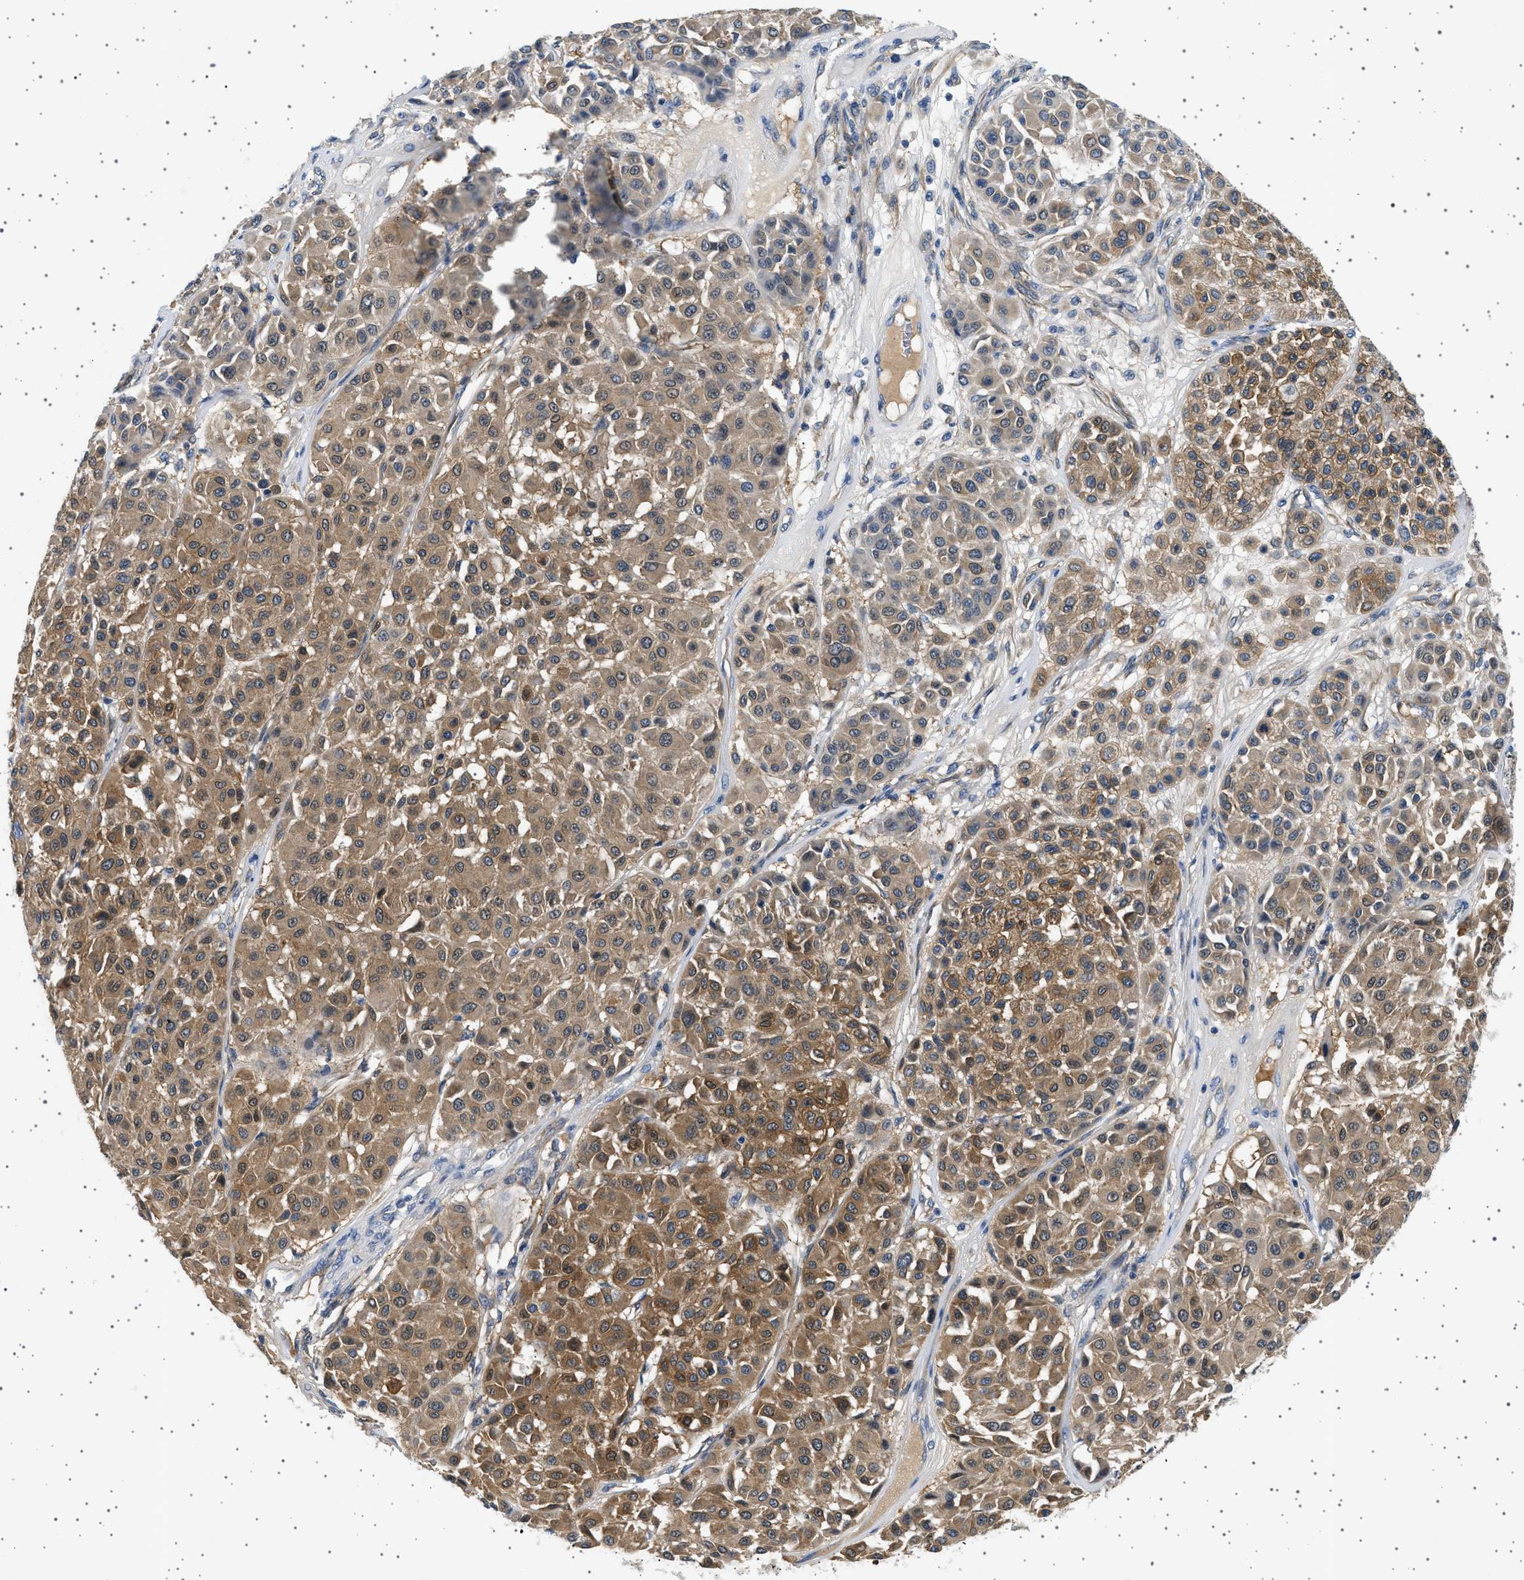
{"staining": {"intensity": "moderate", "quantity": ">75%", "location": "cytoplasmic/membranous"}, "tissue": "melanoma", "cell_type": "Tumor cells", "image_type": "cancer", "snomed": [{"axis": "morphology", "description": "Malignant melanoma, Metastatic site"}, {"axis": "topography", "description": "Soft tissue"}], "caption": "This histopathology image exhibits immunohistochemistry staining of human malignant melanoma (metastatic site), with medium moderate cytoplasmic/membranous positivity in approximately >75% of tumor cells.", "gene": "PLPP6", "patient": {"sex": "male", "age": 41}}